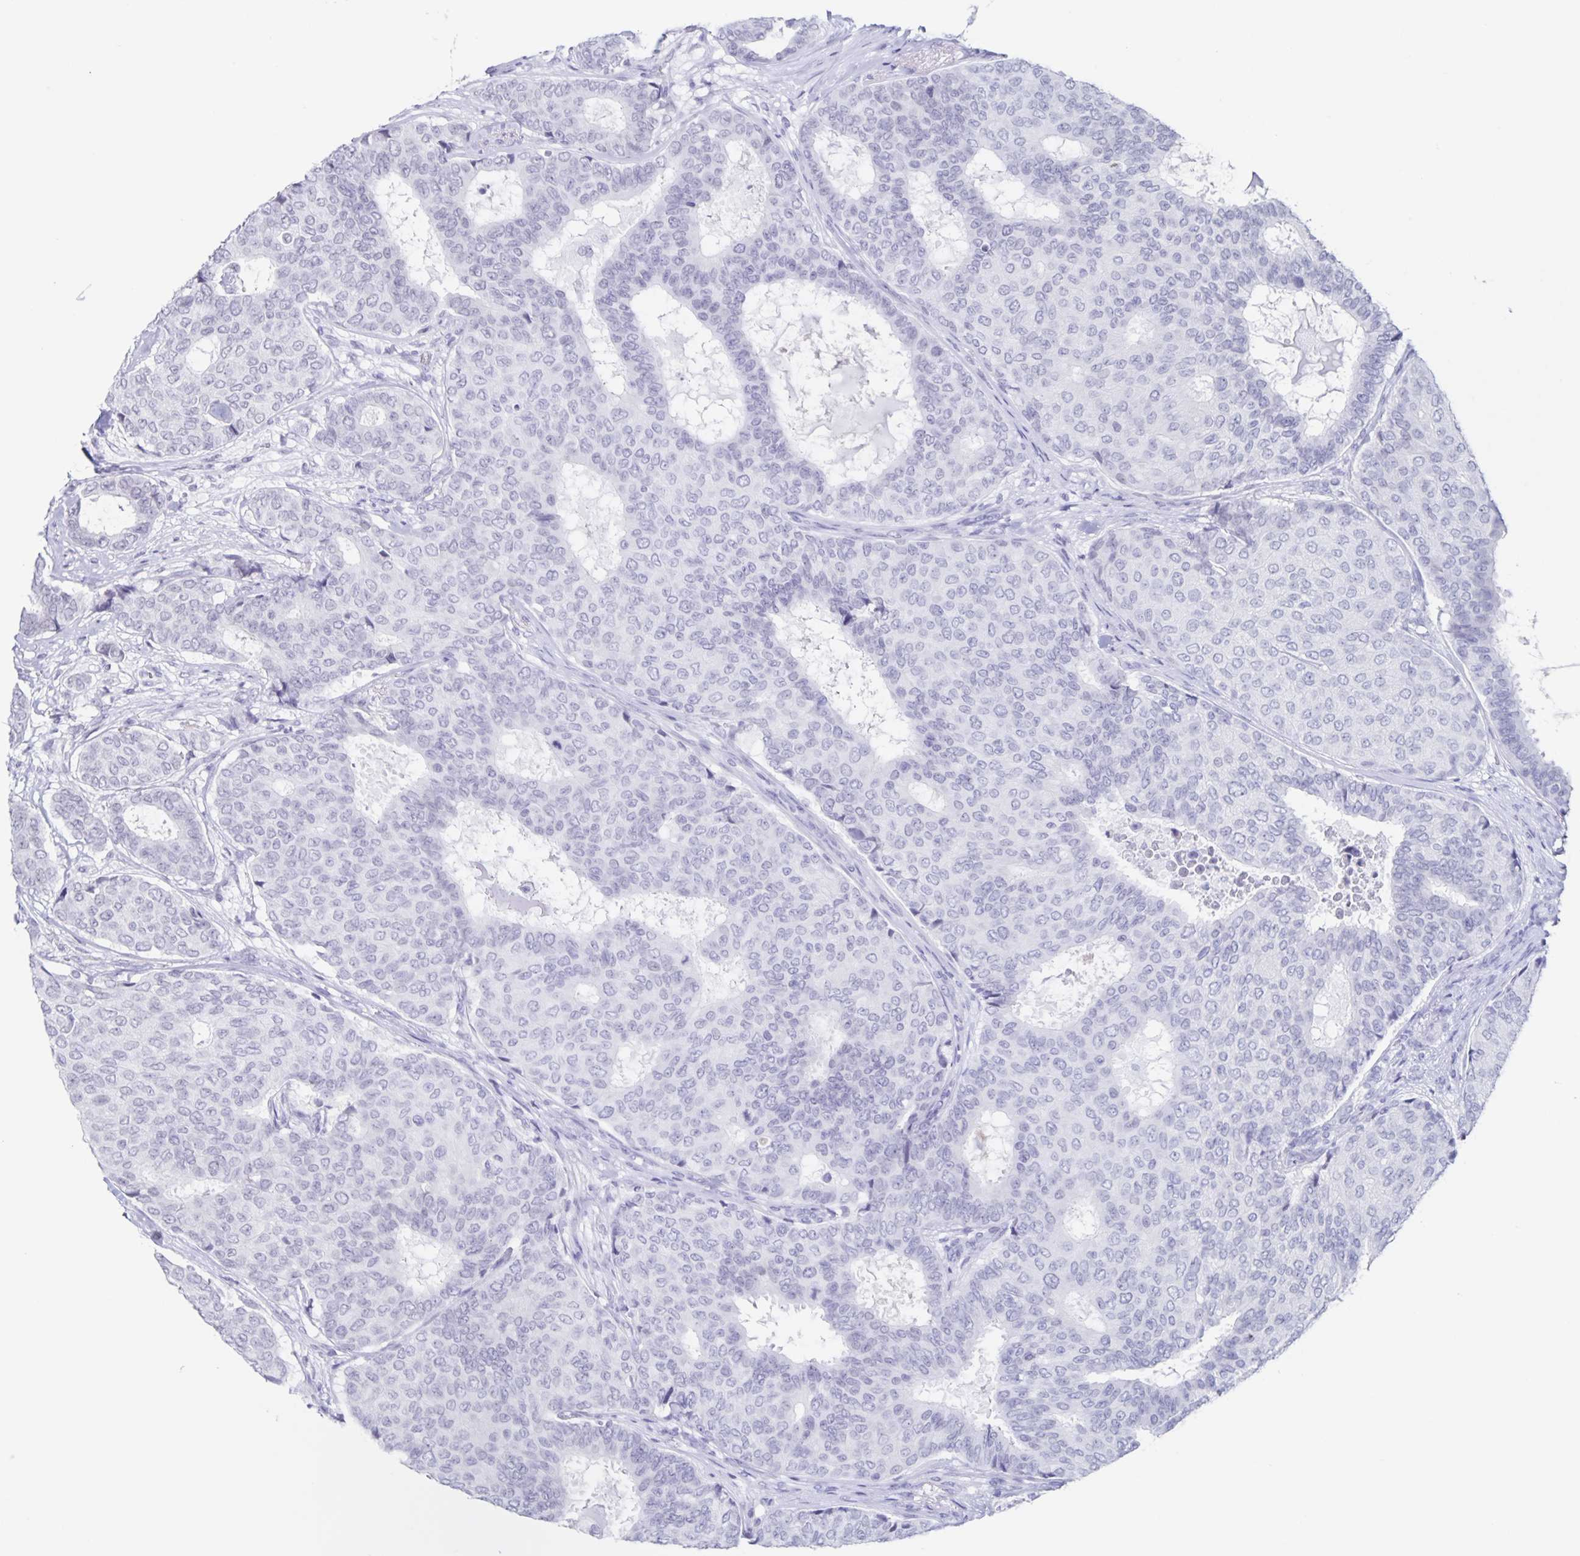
{"staining": {"intensity": "negative", "quantity": "none", "location": "none"}, "tissue": "breast cancer", "cell_type": "Tumor cells", "image_type": "cancer", "snomed": [{"axis": "morphology", "description": "Duct carcinoma"}, {"axis": "topography", "description": "Breast"}], "caption": "Breast cancer stained for a protein using IHC displays no staining tumor cells.", "gene": "LCE6A", "patient": {"sex": "female", "age": 75}}